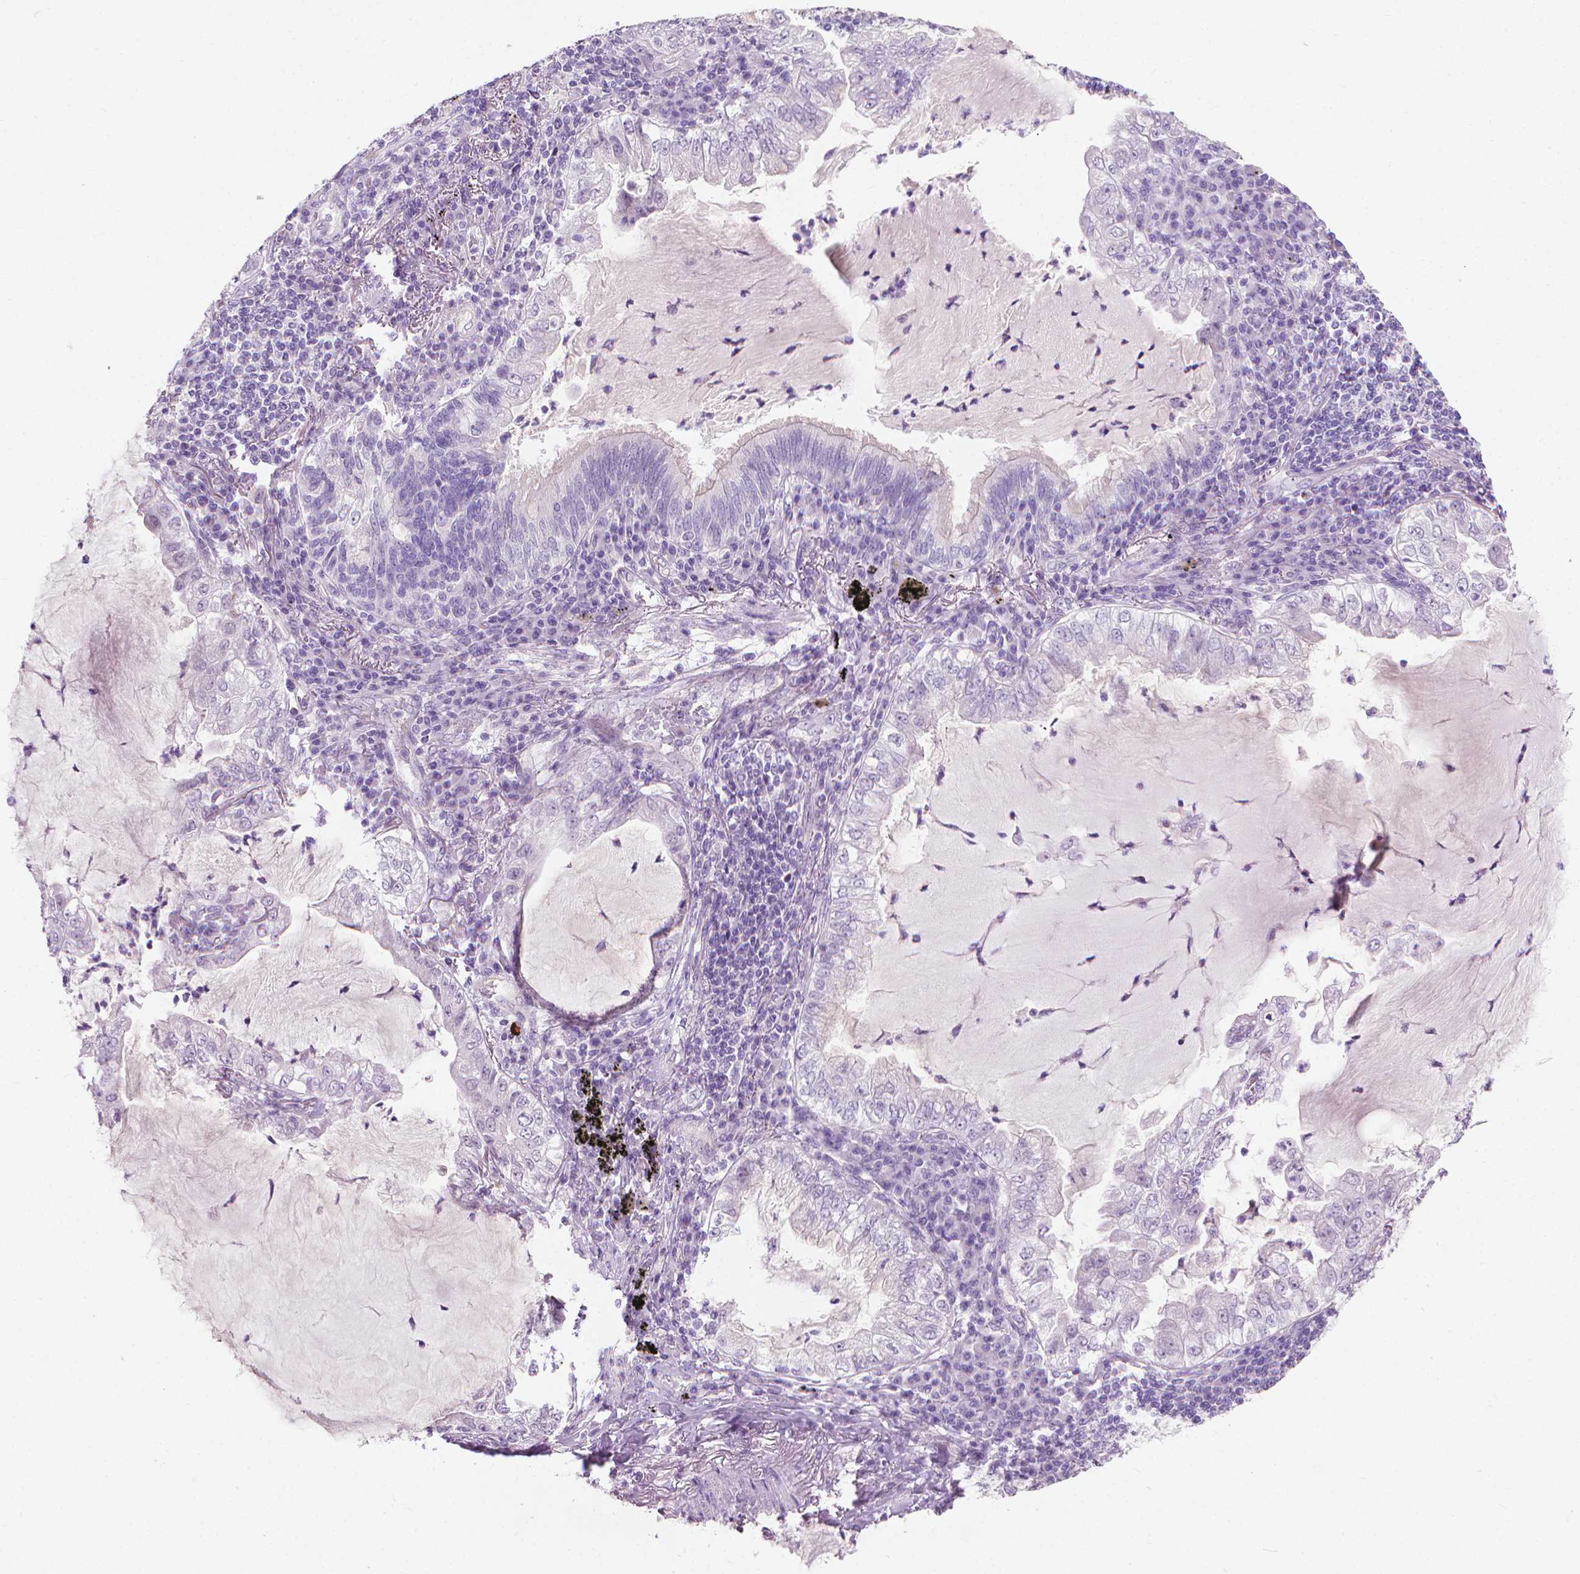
{"staining": {"intensity": "negative", "quantity": "none", "location": "none"}, "tissue": "lung cancer", "cell_type": "Tumor cells", "image_type": "cancer", "snomed": [{"axis": "morphology", "description": "Adenocarcinoma, NOS"}, {"axis": "topography", "description": "Lung"}], "caption": "A high-resolution histopathology image shows IHC staining of lung cancer, which demonstrates no significant positivity in tumor cells.", "gene": "KRT73", "patient": {"sex": "female", "age": 73}}